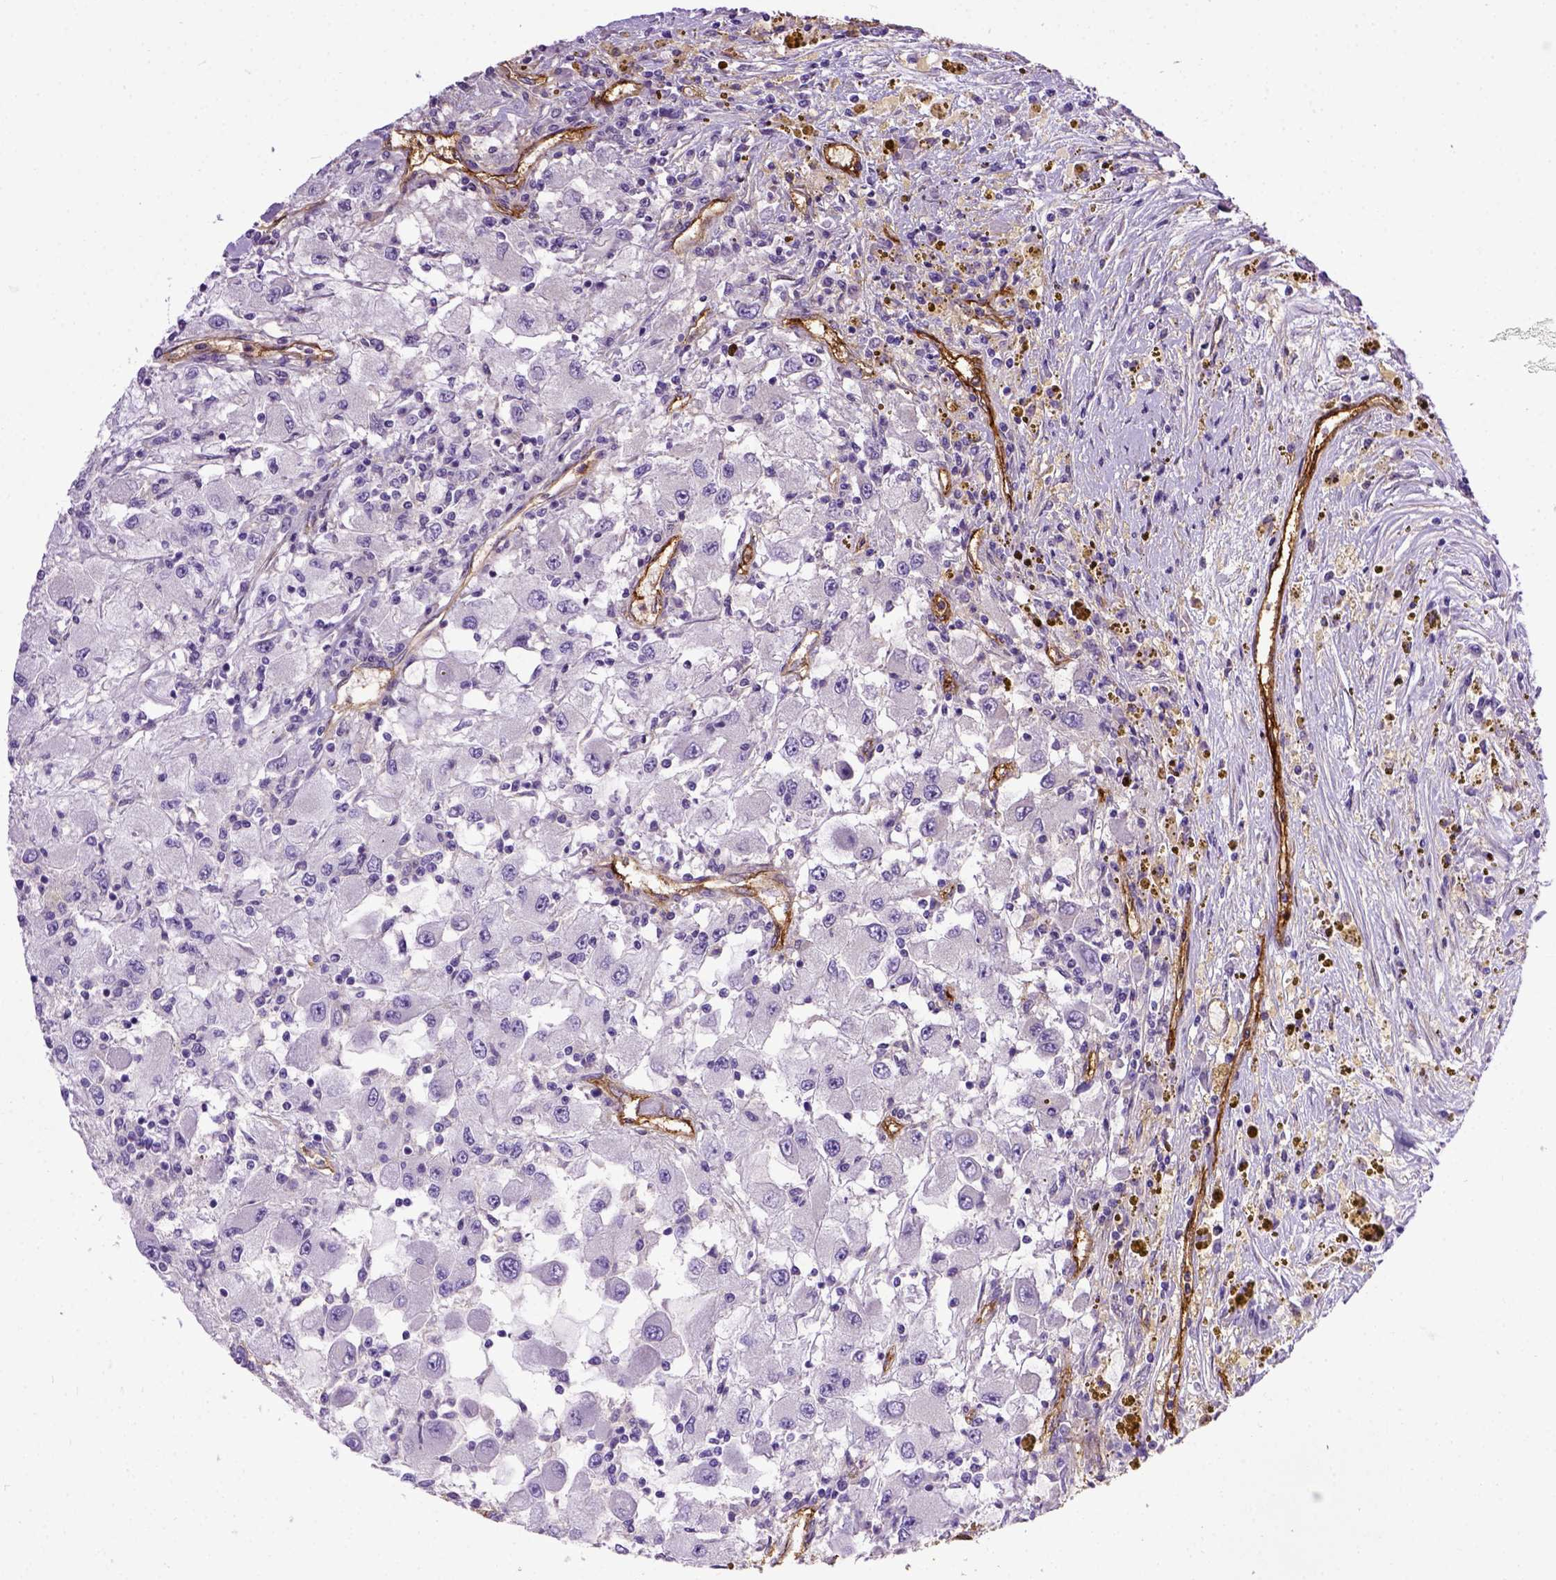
{"staining": {"intensity": "negative", "quantity": "none", "location": "none"}, "tissue": "renal cancer", "cell_type": "Tumor cells", "image_type": "cancer", "snomed": [{"axis": "morphology", "description": "Adenocarcinoma, NOS"}, {"axis": "topography", "description": "Kidney"}], "caption": "Human renal adenocarcinoma stained for a protein using IHC demonstrates no expression in tumor cells.", "gene": "ENG", "patient": {"sex": "female", "age": 67}}